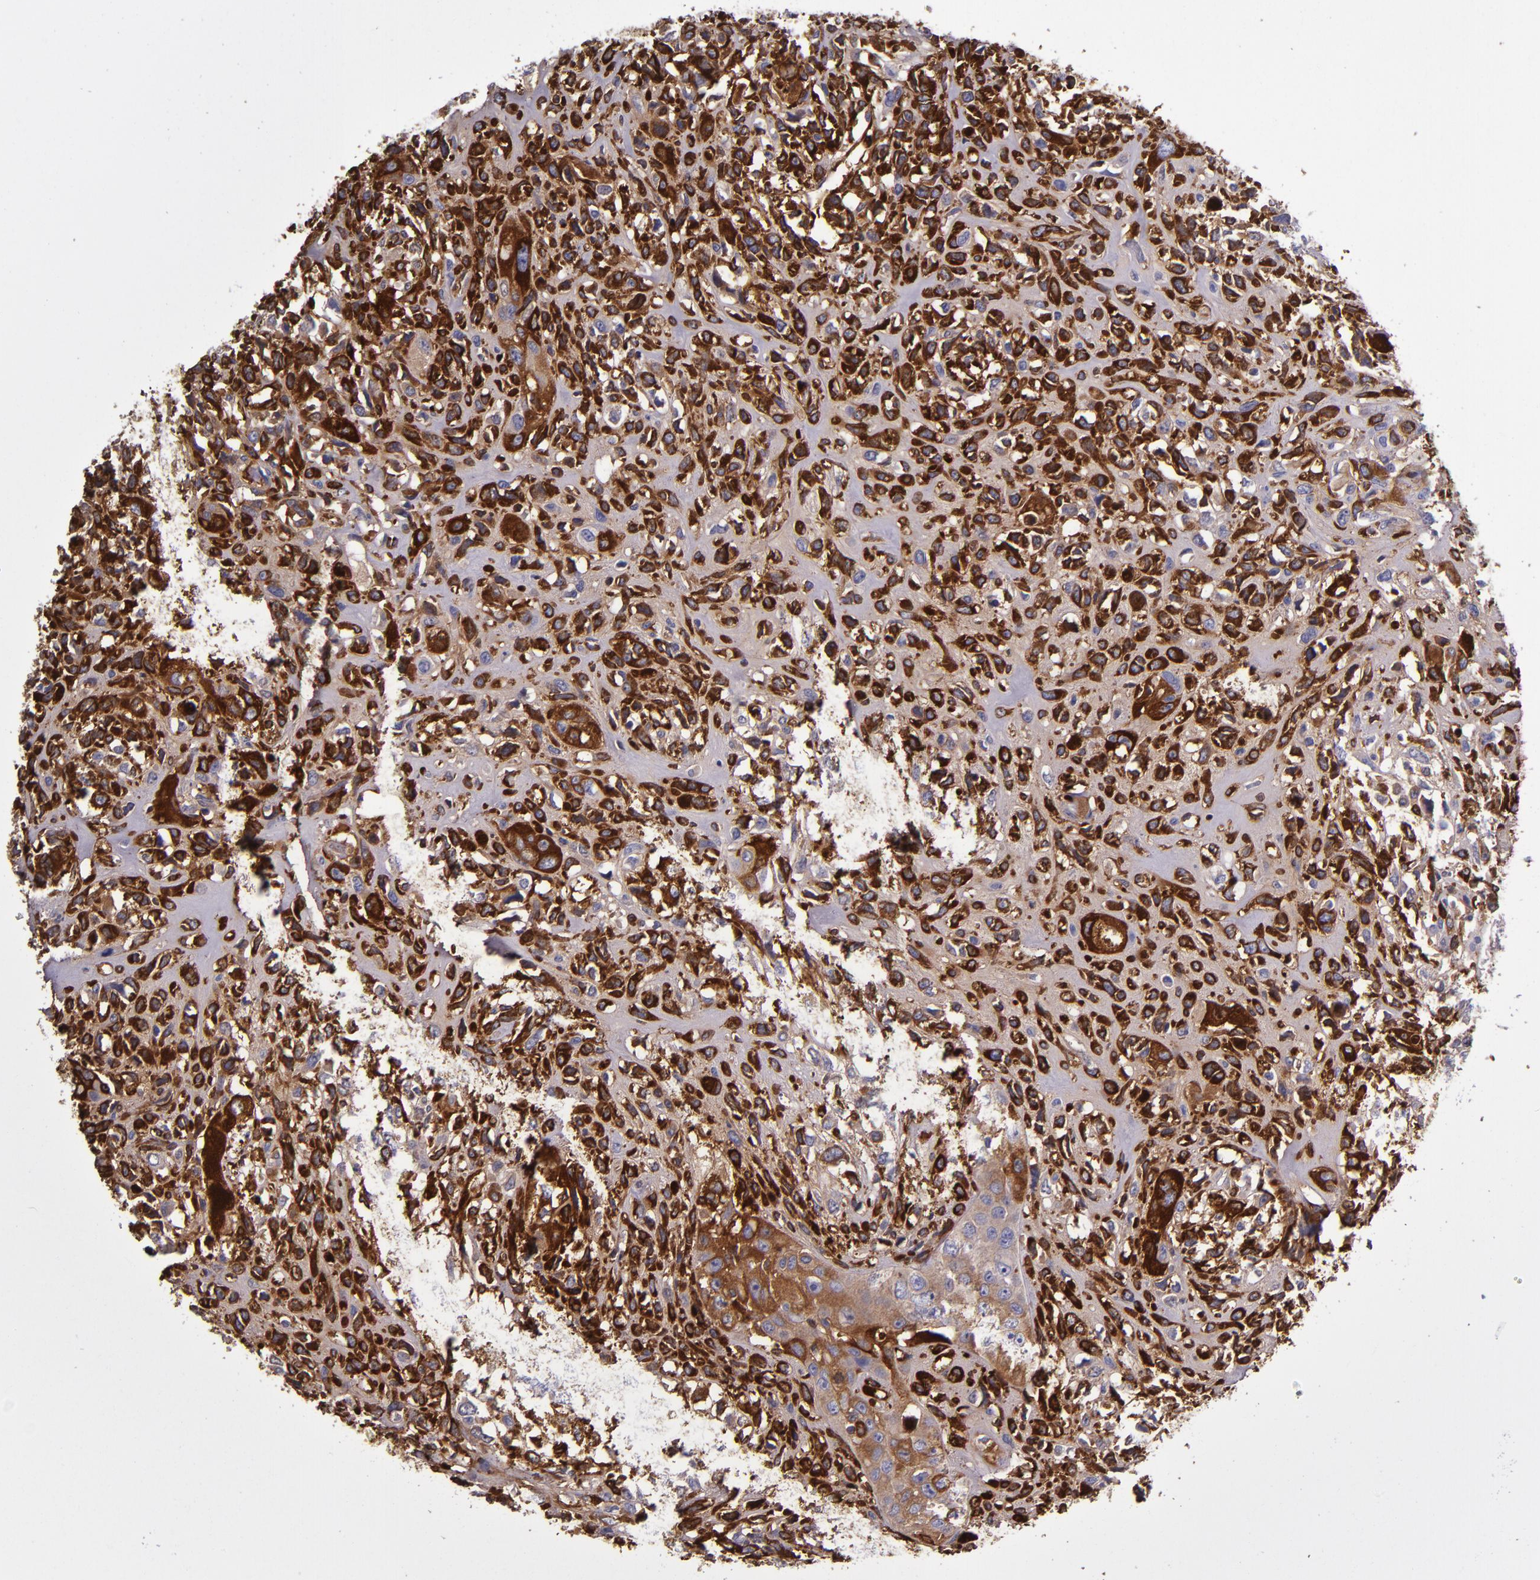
{"staining": {"intensity": "strong", "quantity": ">75%", "location": "cytoplasmic/membranous"}, "tissue": "head and neck cancer", "cell_type": "Tumor cells", "image_type": "cancer", "snomed": [{"axis": "morphology", "description": "Neoplasm, malignant, NOS"}, {"axis": "topography", "description": "Salivary gland"}, {"axis": "topography", "description": "Head-Neck"}], "caption": "Tumor cells display strong cytoplasmic/membranous positivity in about >75% of cells in head and neck cancer (neoplasm (malignant)). (brown staining indicates protein expression, while blue staining denotes nuclei).", "gene": "CLEC3B", "patient": {"sex": "male", "age": 43}}